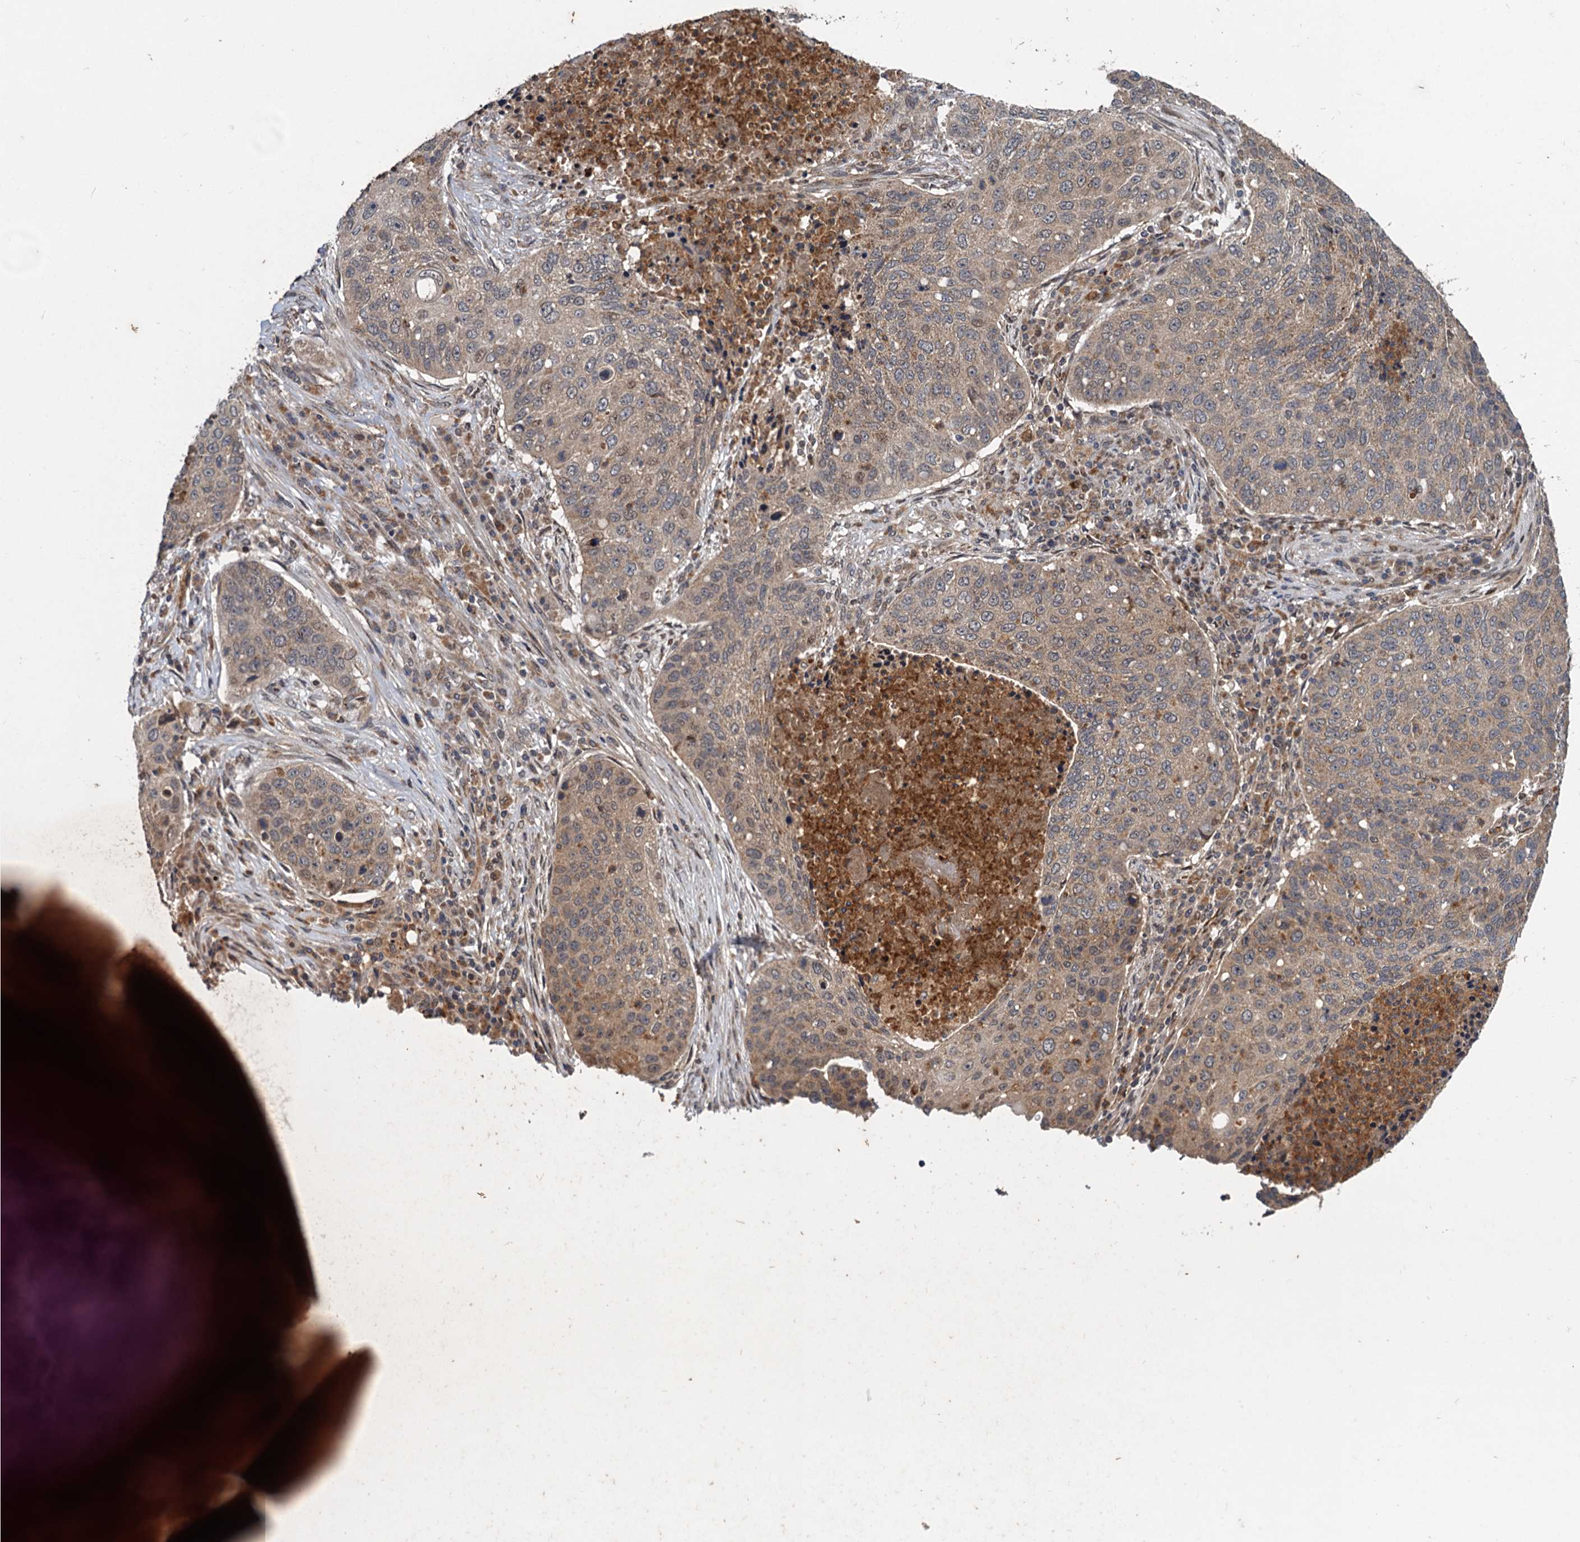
{"staining": {"intensity": "weak", "quantity": "<25%", "location": "cytoplasmic/membranous"}, "tissue": "lung cancer", "cell_type": "Tumor cells", "image_type": "cancer", "snomed": [{"axis": "morphology", "description": "Squamous cell carcinoma, NOS"}, {"axis": "topography", "description": "Lung"}], "caption": "An IHC image of lung cancer is shown. There is no staining in tumor cells of lung cancer.", "gene": "NLRP10", "patient": {"sex": "female", "age": 63}}